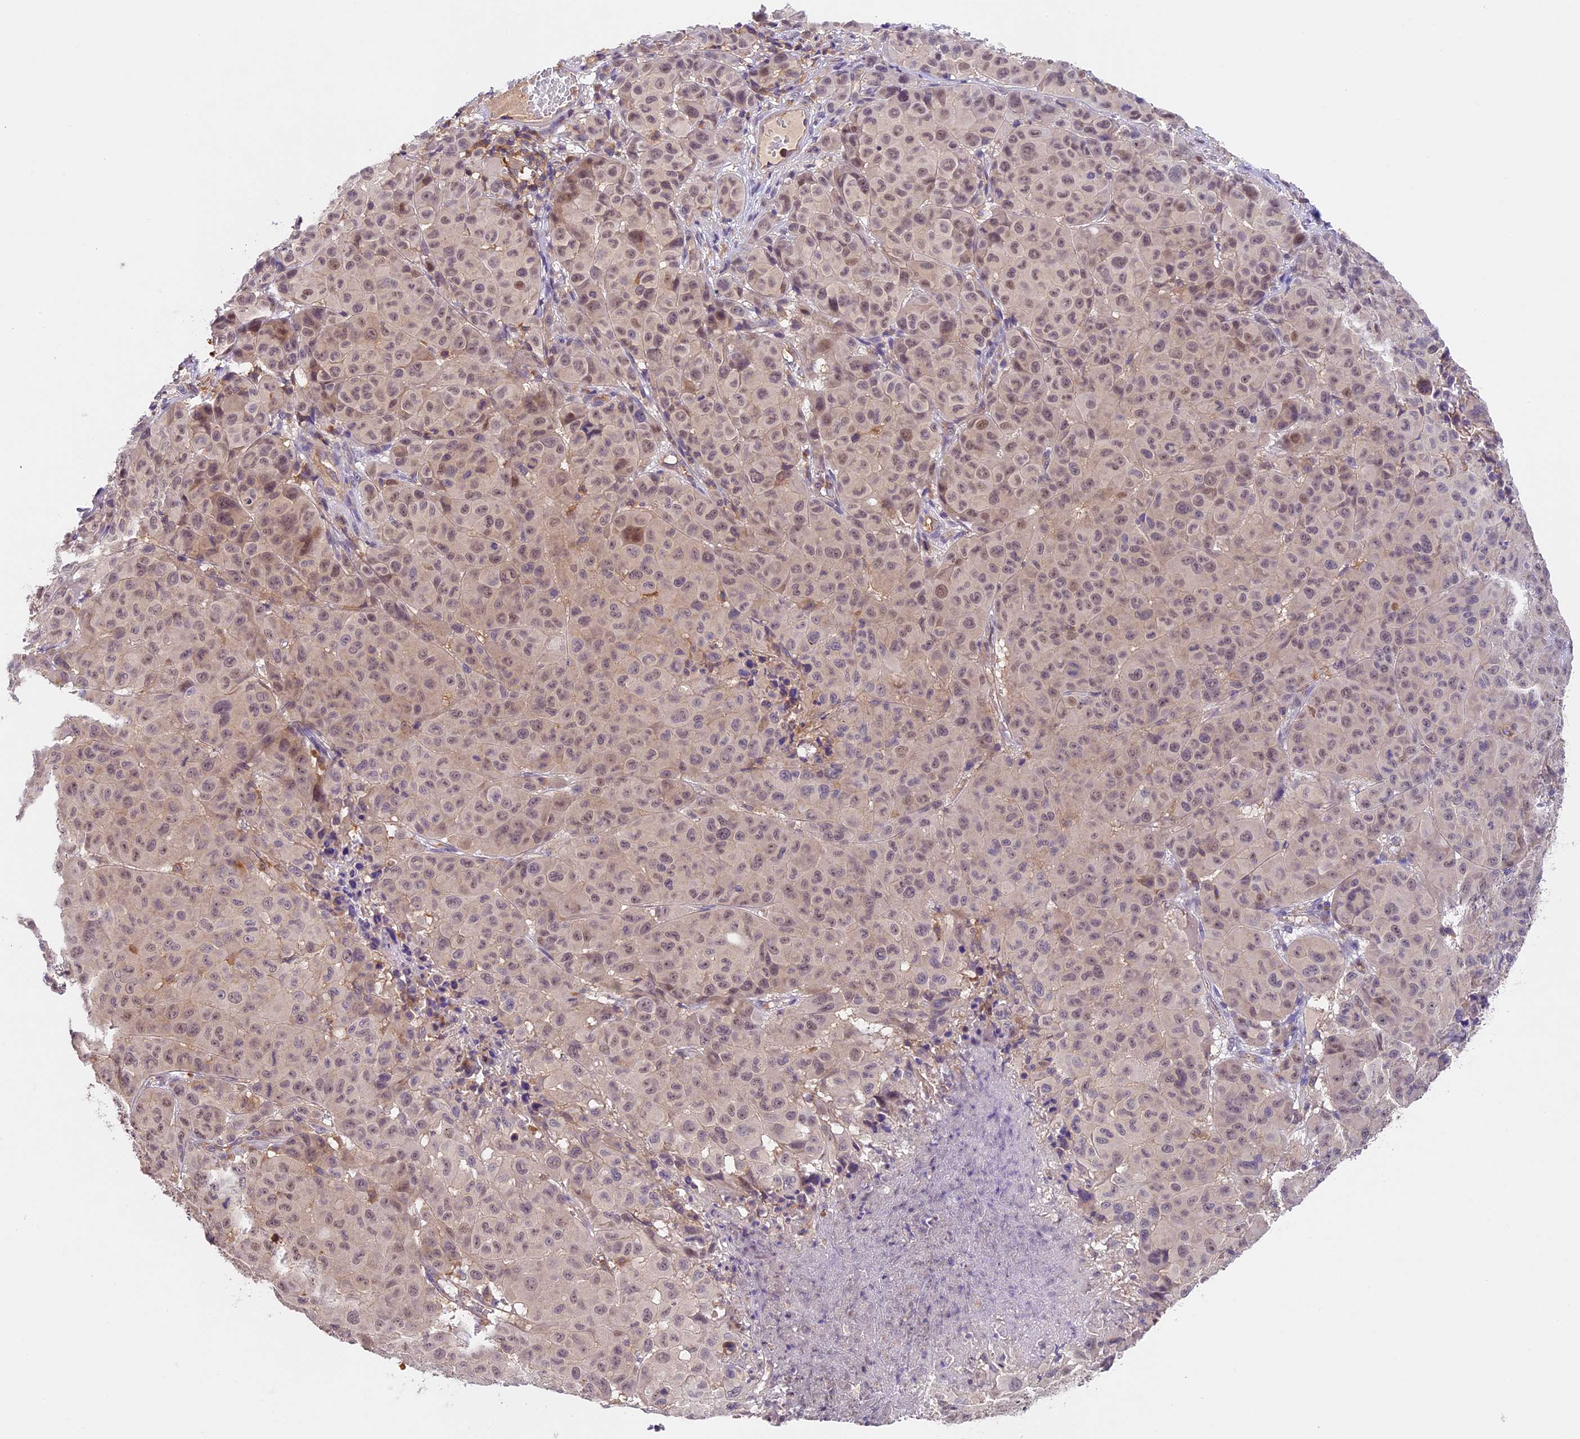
{"staining": {"intensity": "weak", "quantity": "25%-75%", "location": "nuclear"}, "tissue": "melanoma", "cell_type": "Tumor cells", "image_type": "cancer", "snomed": [{"axis": "morphology", "description": "Malignant melanoma, NOS"}, {"axis": "topography", "description": "Skin"}], "caption": "IHC histopathology image of malignant melanoma stained for a protein (brown), which demonstrates low levels of weak nuclear expression in approximately 25%-75% of tumor cells.", "gene": "TBC1D1", "patient": {"sex": "male", "age": 73}}